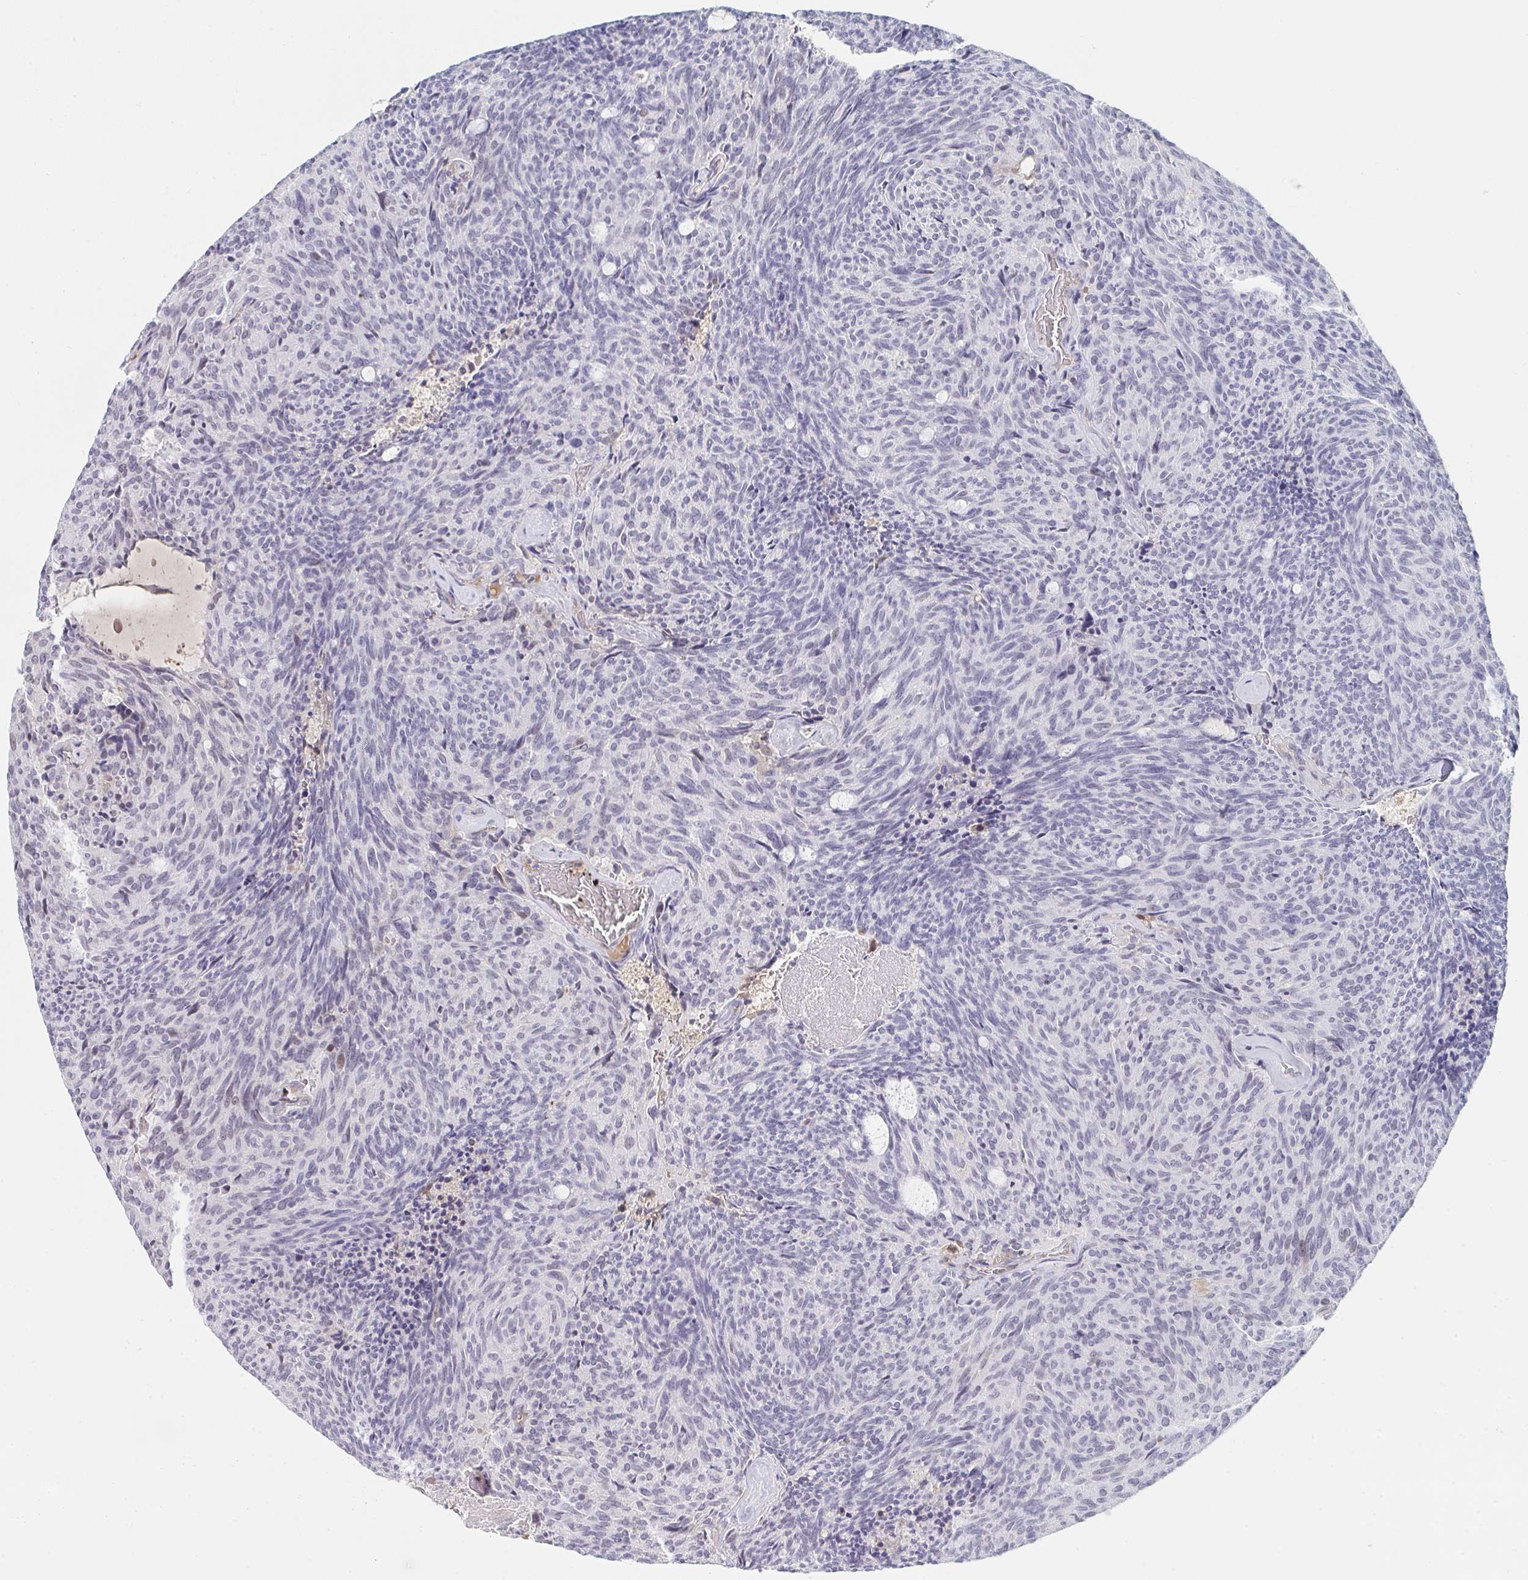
{"staining": {"intensity": "negative", "quantity": "none", "location": "none"}, "tissue": "carcinoid", "cell_type": "Tumor cells", "image_type": "cancer", "snomed": [{"axis": "morphology", "description": "Carcinoid, malignant, NOS"}, {"axis": "topography", "description": "Pancreas"}], "caption": "Tumor cells show no significant protein expression in malignant carcinoid.", "gene": "DSCAML1", "patient": {"sex": "female", "age": 54}}